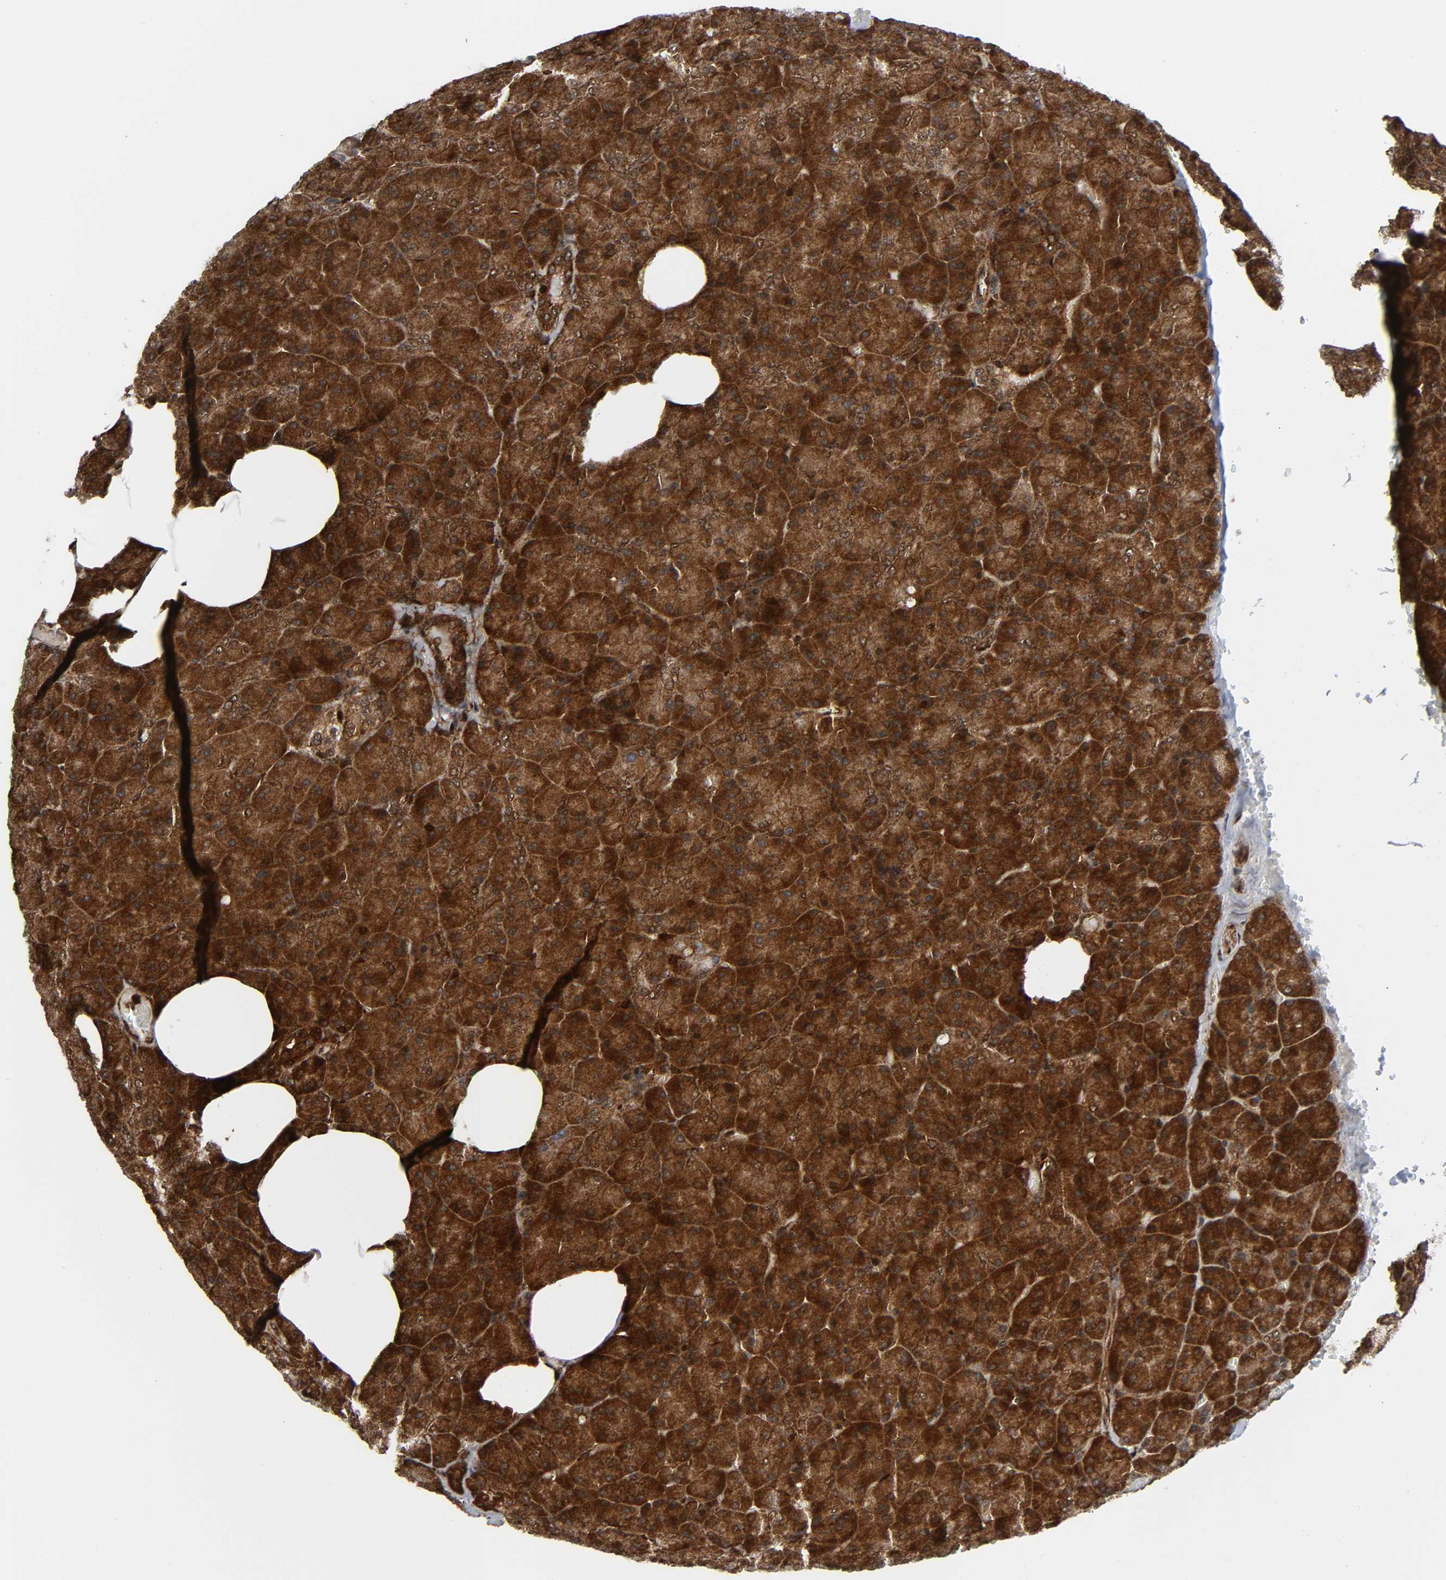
{"staining": {"intensity": "strong", "quantity": ">75%", "location": "cytoplasmic/membranous"}, "tissue": "pancreas", "cell_type": "Exocrine glandular cells", "image_type": "normal", "snomed": [{"axis": "morphology", "description": "Normal tissue, NOS"}, {"axis": "topography", "description": "Pancreas"}], "caption": "A brown stain shows strong cytoplasmic/membranous staining of a protein in exocrine glandular cells of unremarkable pancreas. The protein of interest is stained brown, and the nuclei are stained in blue (DAB IHC with brightfield microscopy, high magnification).", "gene": "MAPK1", "patient": {"sex": "female", "age": 35}}